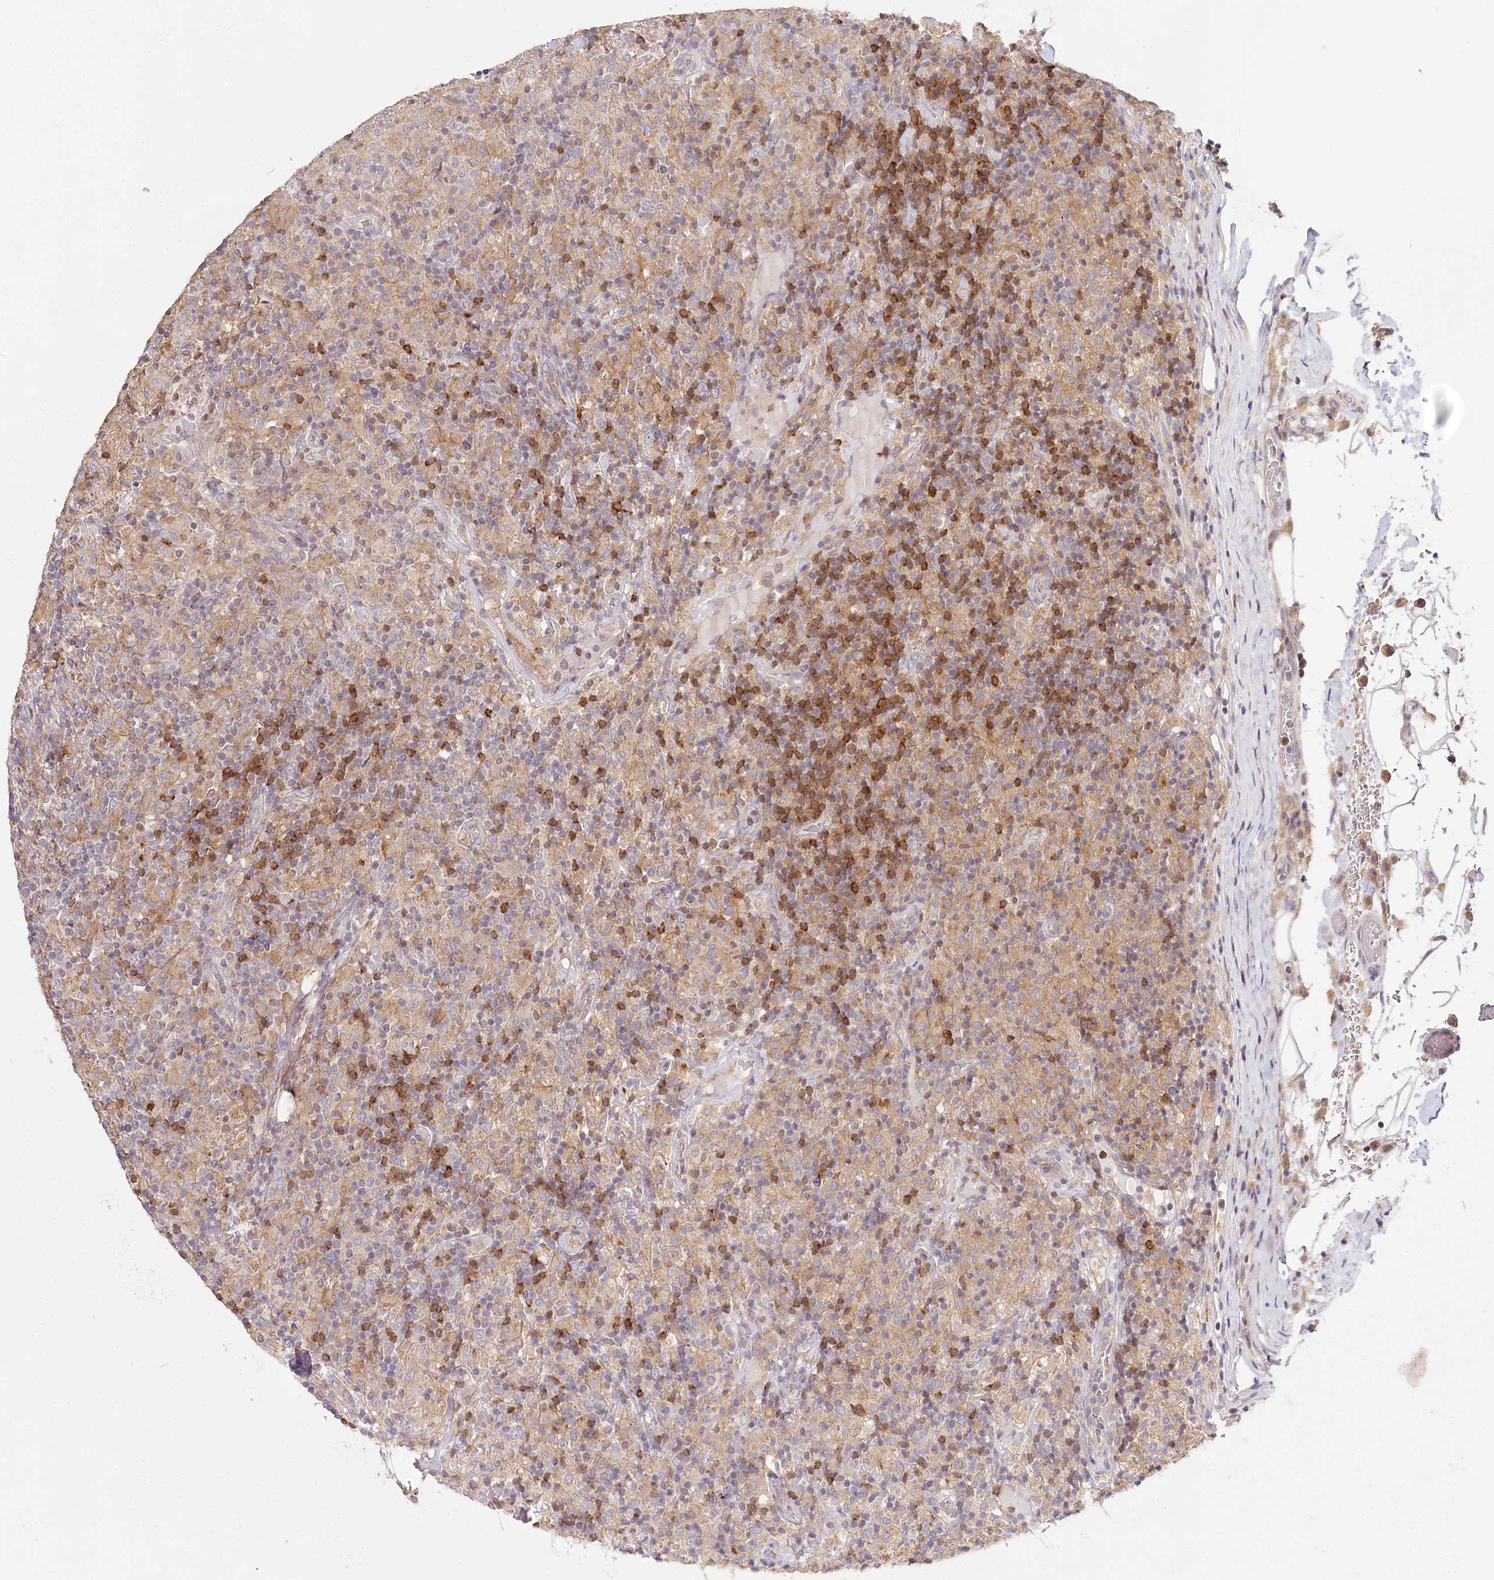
{"staining": {"intensity": "negative", "quantity": "none", "location": "none"}, "tissue": "lymphoma", "cell_type": "Tumor cells", "image_type": "cancer", "snomed": [{"axis": "morphology", "description": "Hodgkin's disease, NOS"}, {"axis": "topography", "description": "Lymph node"}], "caption": "High power microscopy histopathology image of an IHC micrograph of Hodgkin's disease, revealing no significant positivity in tumor cells.", "gene": "DAPK1", "patient": {"sex": "male", "age": 70}}